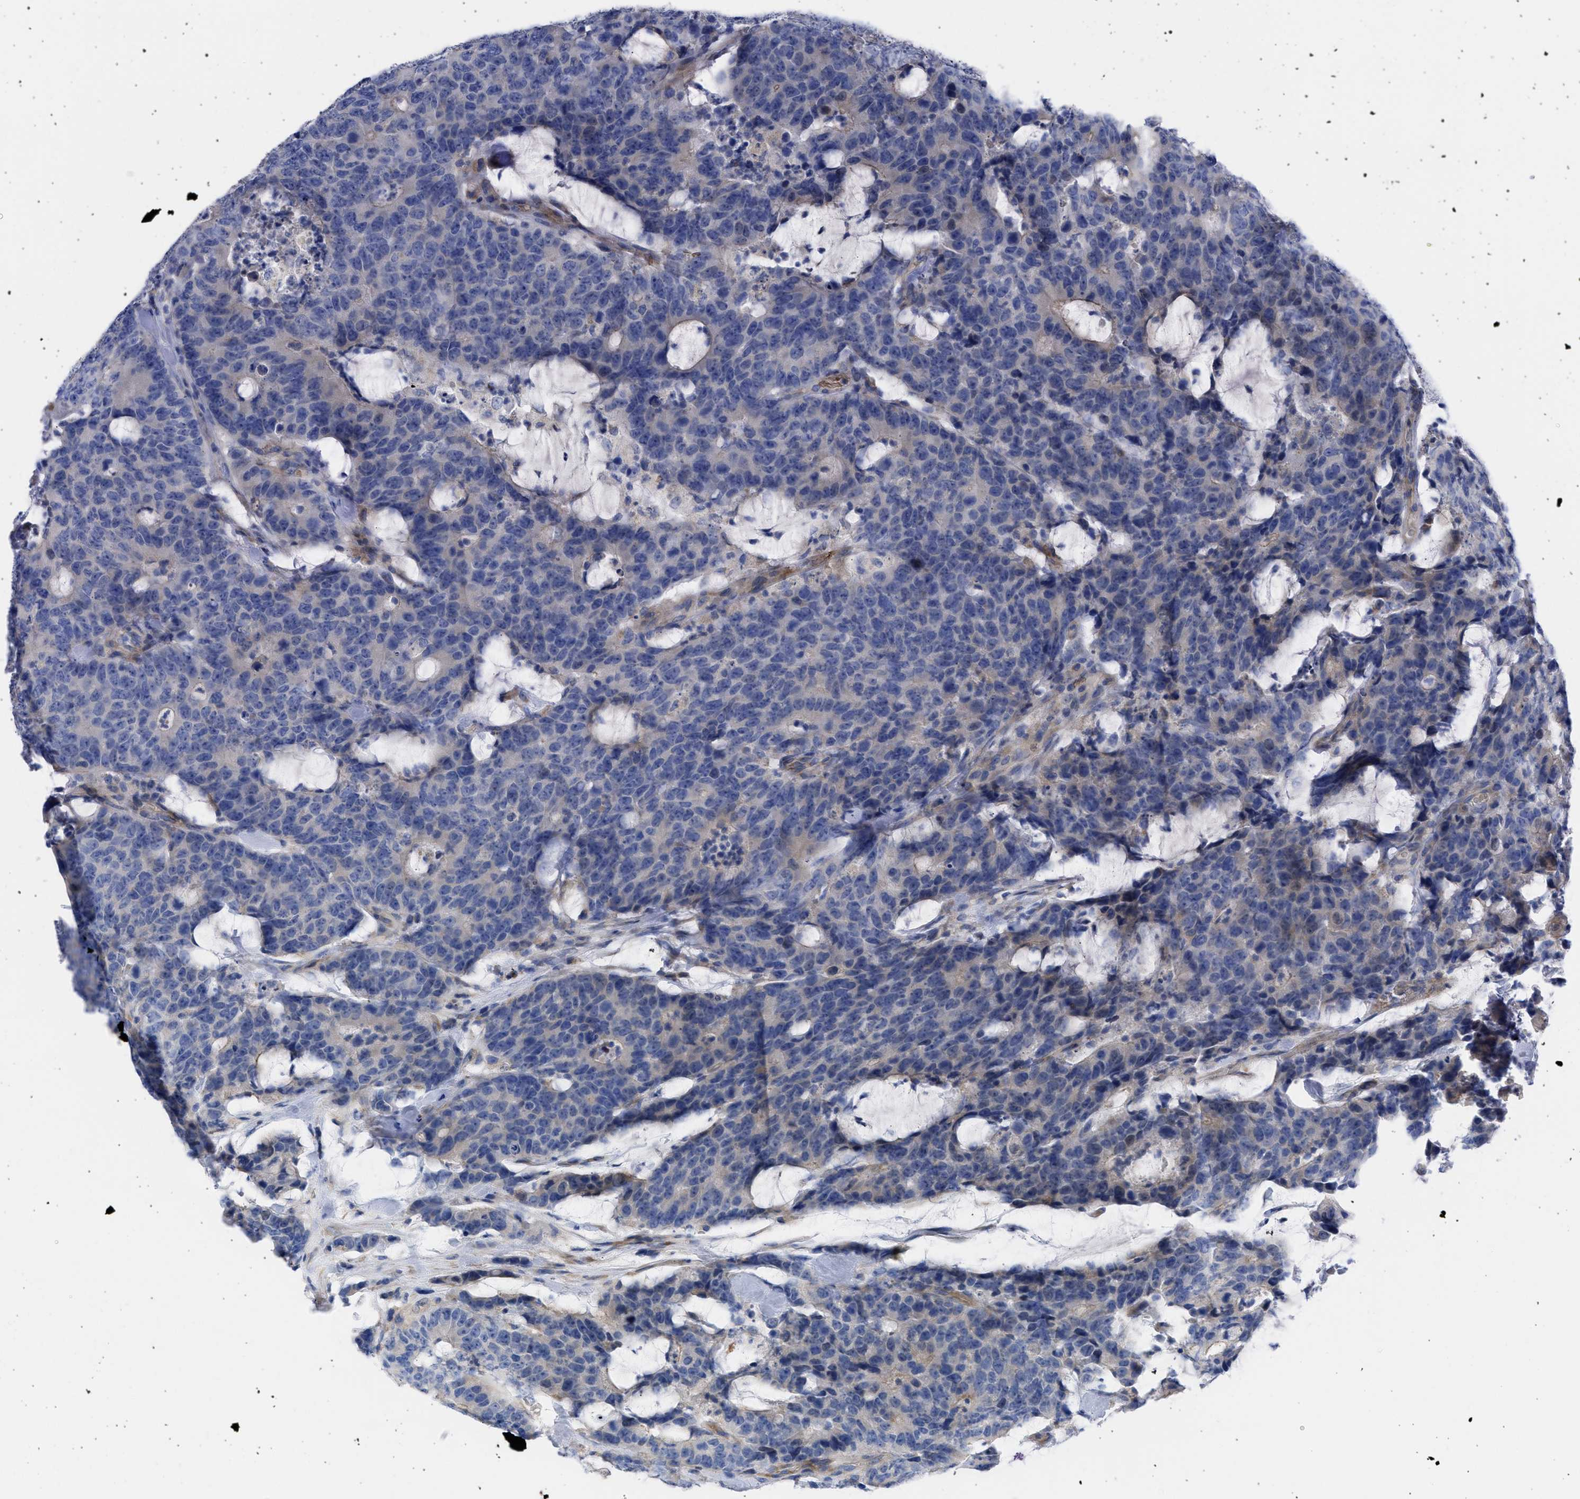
{"staining": {"intensity": "weak", "quantity": "<25%", "location": "cytoplasmic/membranous"}, "tissue": "colorectal cancer", "cell_type": "Tumor cells", "image_type": "cancer", "snomed": [{"axis": "morphology", "description": "Adenocarcinoma, NOS"}, {"axis": "topography", "description": "Colon"}], "caption": "The immunohistochemistry micrograph has no significant staining in tumor cells of colorectal adenocarcinoma tissue. (IHC, brightfield microscopy, high magnification).", "gene": "BTG3", "patient": {"sex": "female", "age": 86}}